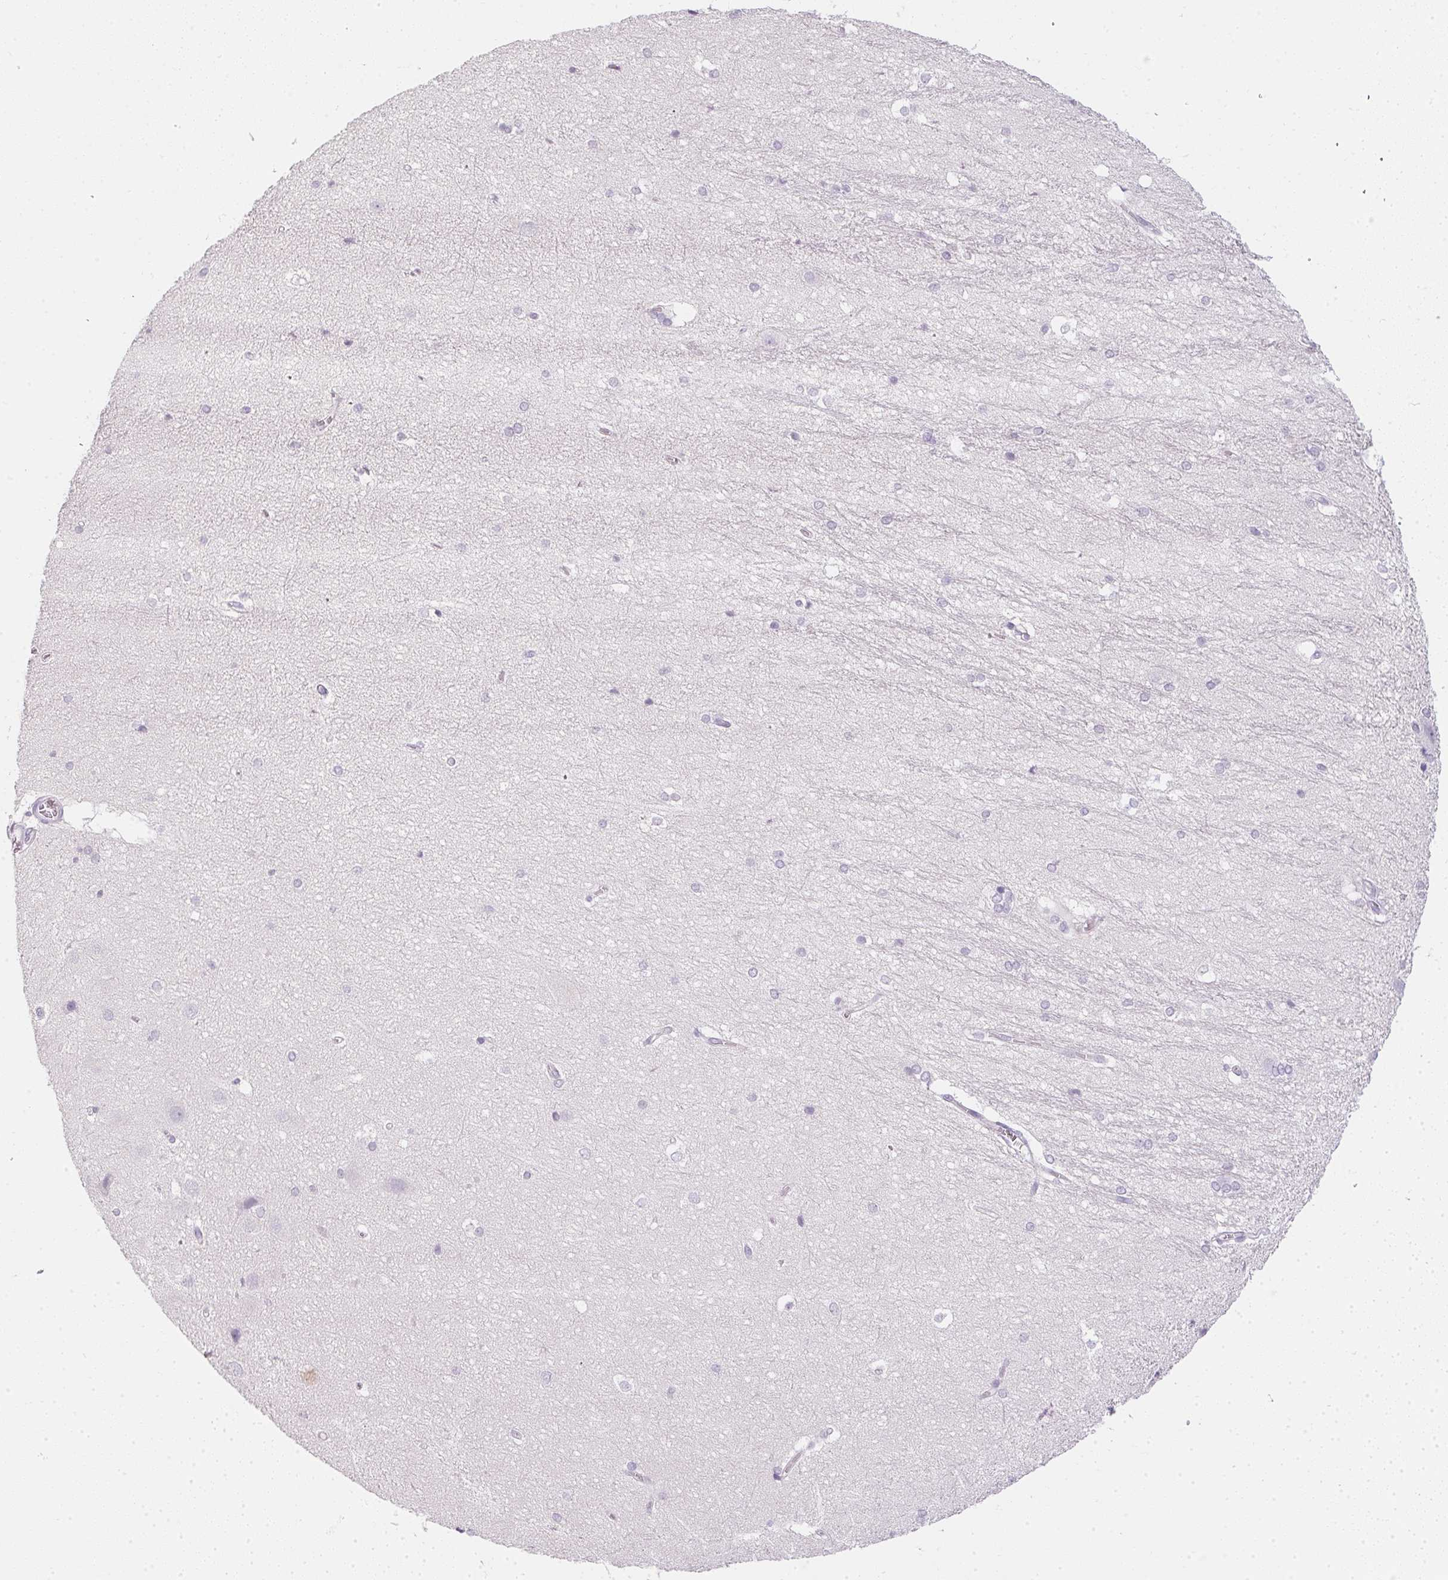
{"staining": {"intensity": "negative", "quantity": "none", "location": "none"}, "tissue": "hippocampus", "cell_type": "Glial cells", "image_type": "normal", "snomed": [{"axis": "morphology", "description": "Normal tissue, NOS"}, {"axis": "topography", "description": "Cerebral cortex"}, {"axis": "topography", "description": "Hippocampus"}], "caption": "Image shows no significant protein expression in glial cells of normal hippocampus.", "gene": "TMEM72", "patient": {"sex": "female", "age": 19}}